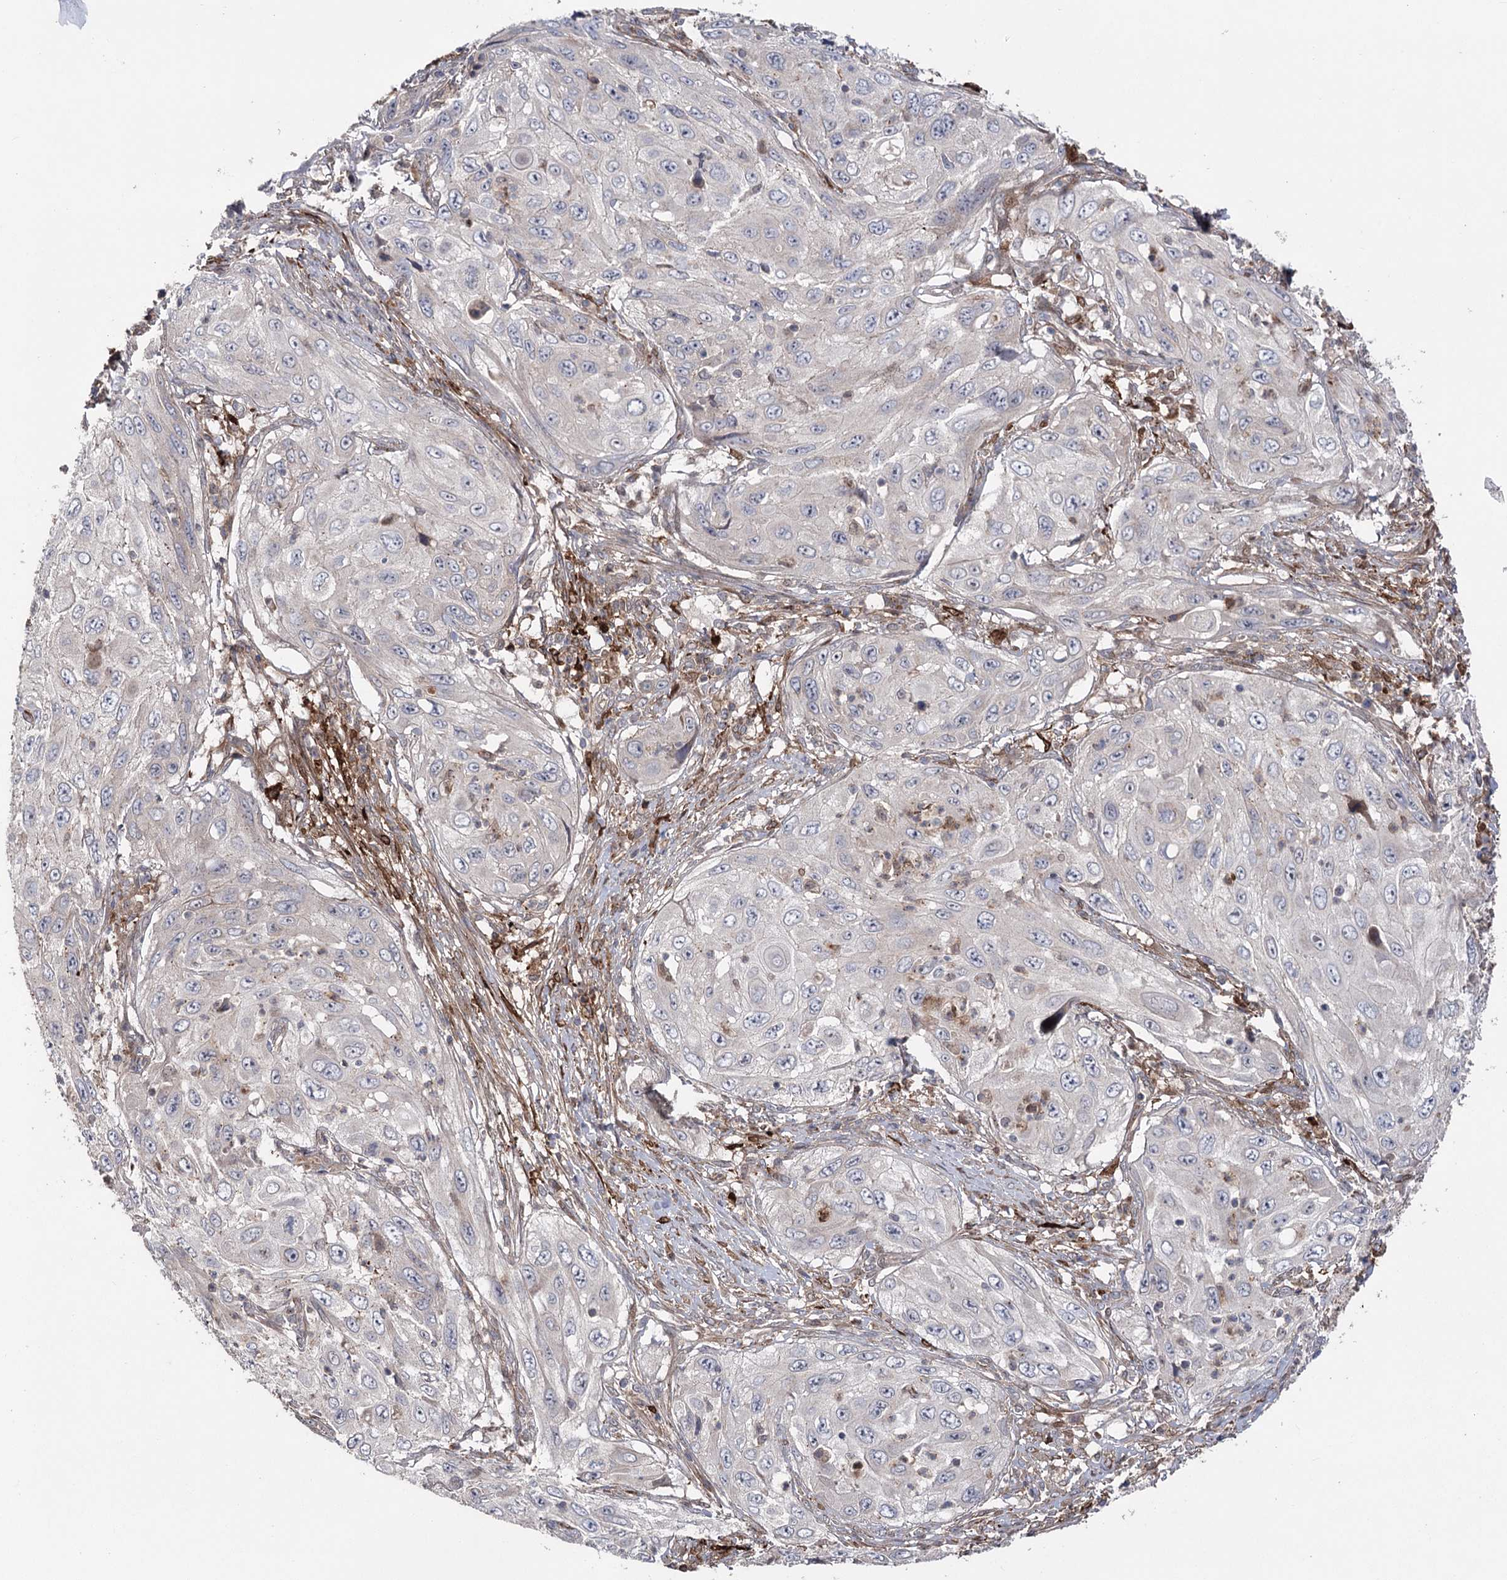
{"staining": {"intensity": "weak", "quantity": "<25%", "location": "cytoplasmic/membranous"}, "tissue": "cervical cancer", "cell_type": "Tumor cells", "image_type": "cancer", "snomed": [{"axis": "morphology", "description": "Squamous cell carcinoma, NOS"}, {"axis": "topography", "description": "Cervix"}], "caption": "An IHC histopathology image of cervical squamous cell carcinoma is shown. There is no staining in tumor cells of cervical squamous cell carcinoma.", "gene": "OTUD1", "patient": {"sex": "female", "age": 42}}